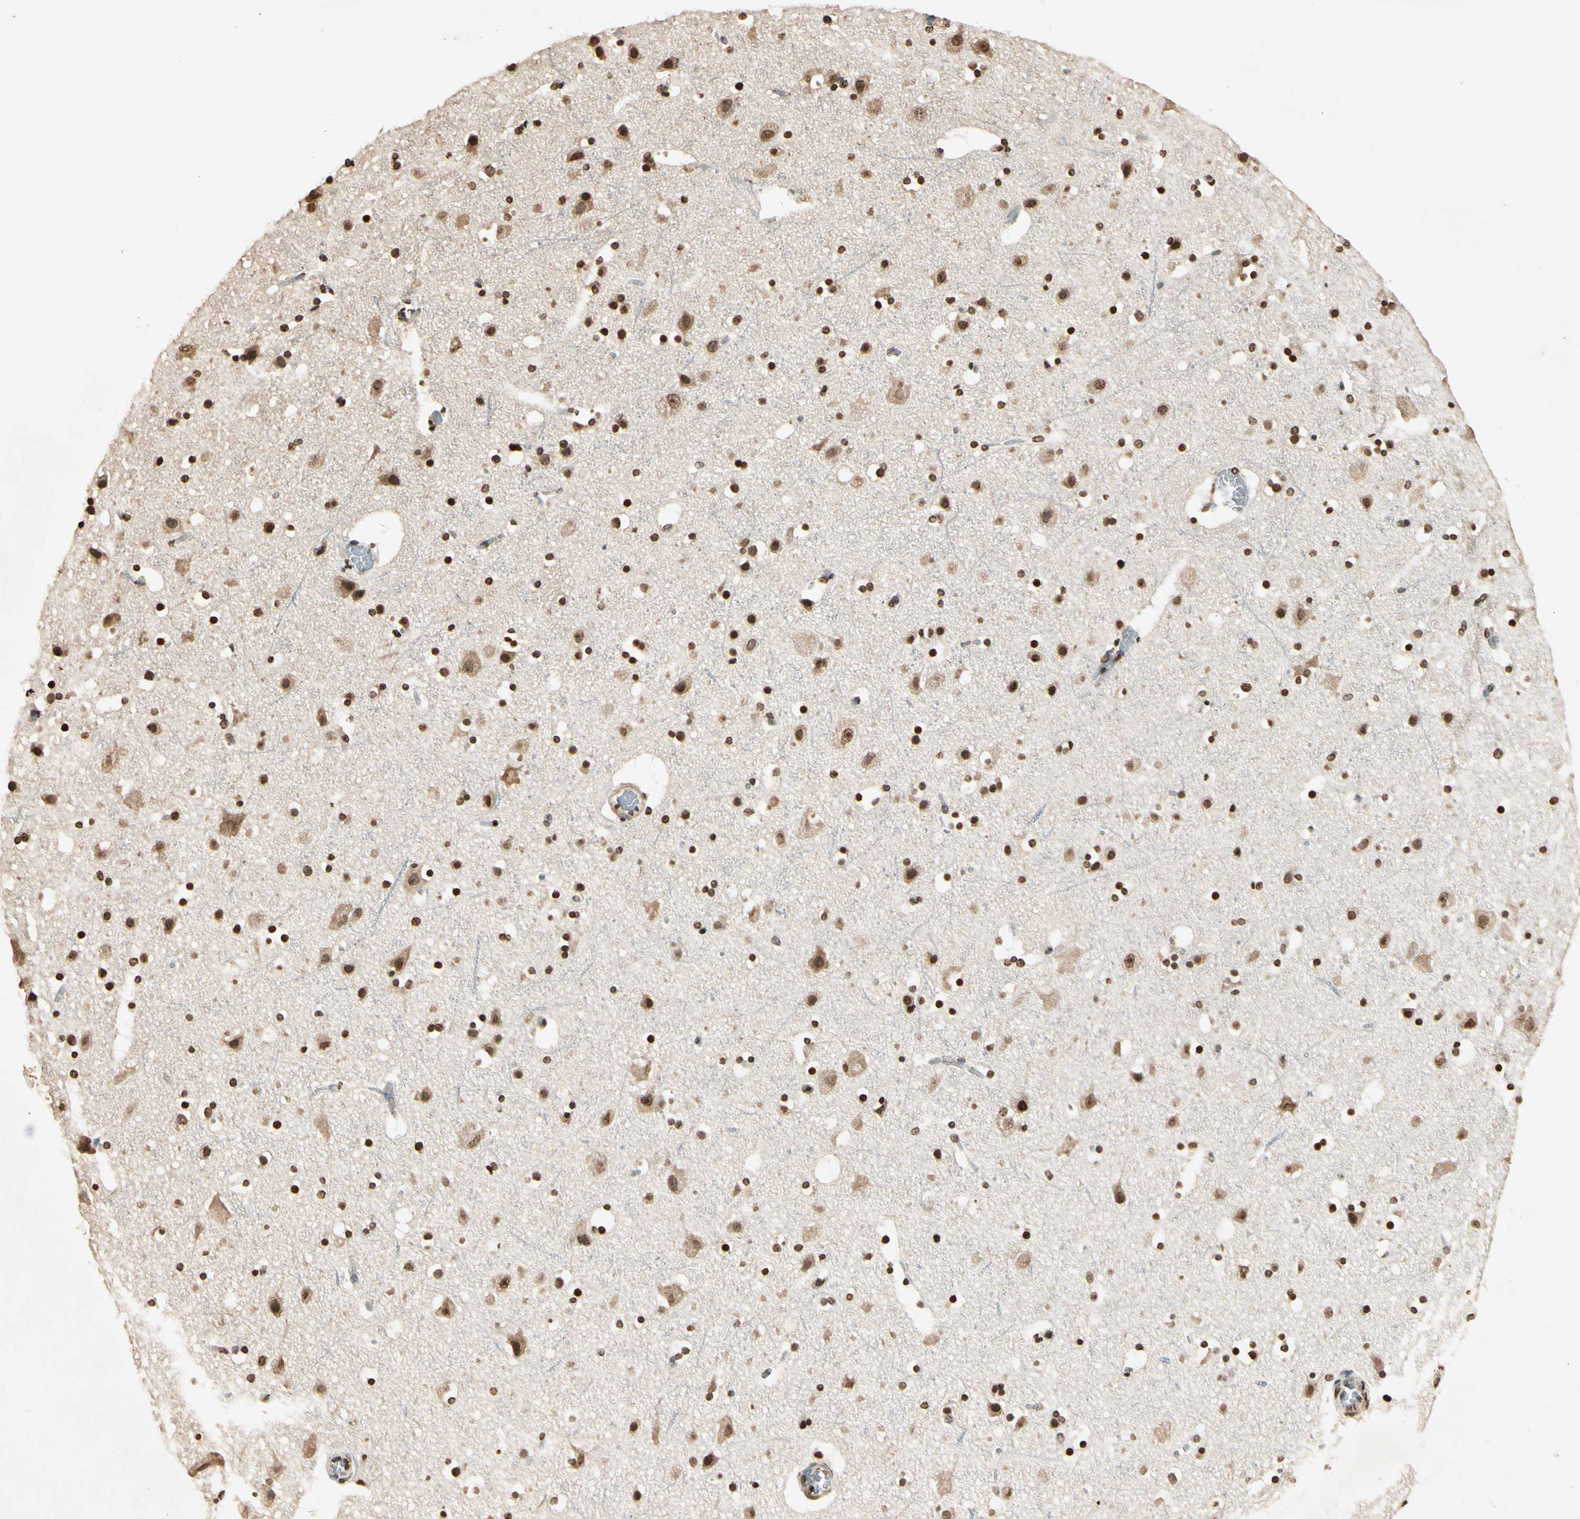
{"staining": {"intensity": "moderate", "quantity": ">75%", "location": "nuclear"}, "tissue": "cerebral cortex", "cell_type": "Endothelial cells", "image_type": "normal", "snomed": [{"axis": "morphology", "description": "Normal tissue, NOS"}, {"axis": "topography", "description": "Cerebral cortex"}], "caption": "This histopathology image displays immunohistochemistry (IHC) staining of benign human cerebral cortex, with medium moderate nuclear staining in approximately >75% of endothelial cells.", "gene": "TOP1", "patient": {"sex": "male", "age": 45}}